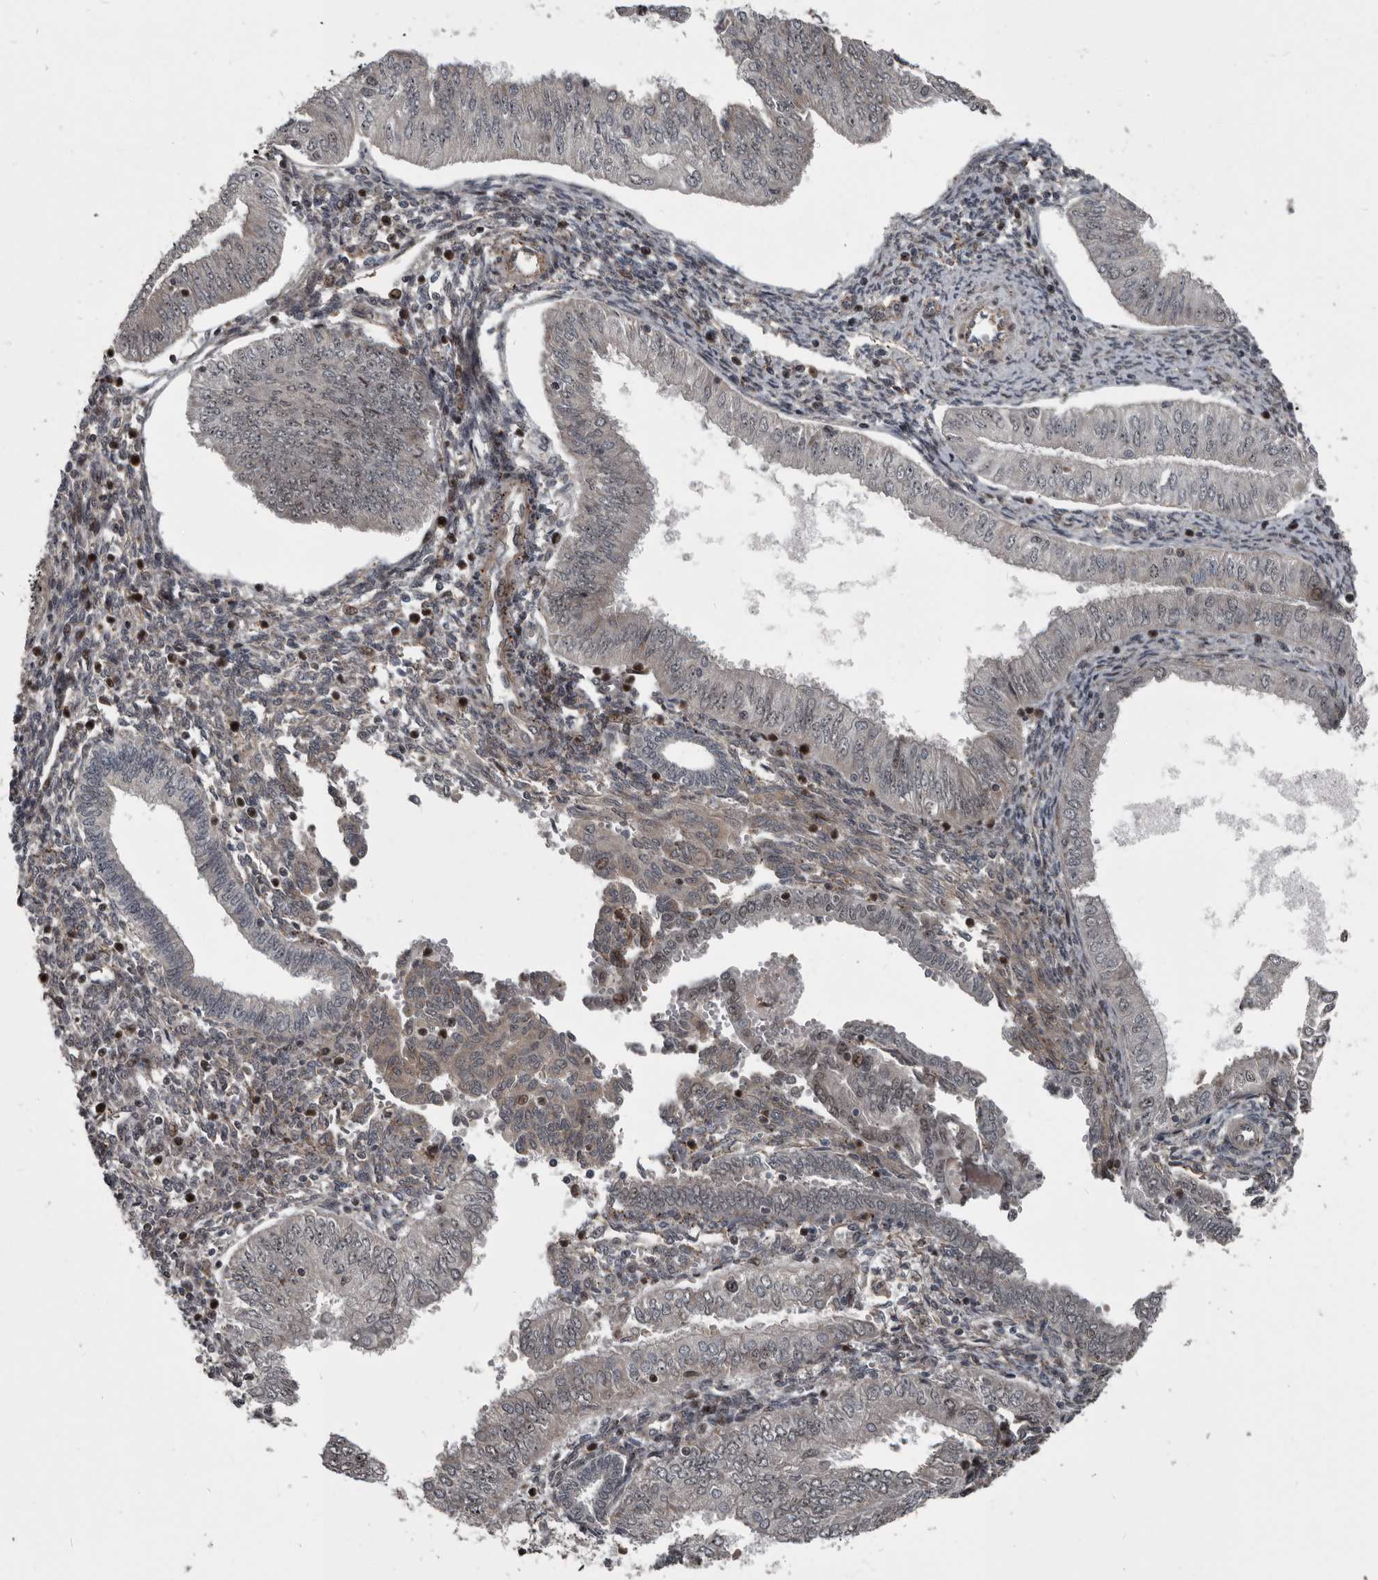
{"staining": {"intensity": "weak", "quantity": "<25%", "location": "cytoplasmic/membranous,nuclear"}, "tissue": "endometrial cancer", "cell_type": "Tumor cells", "image_type": "cancer", "snomed": [{"axis": "morphology", "description": "Normal tissue, NOS"}, {"axis": "morphology", "description": "Adenocarcinoma, NOS"}, {"axis": "topography", "description": "Endometrium"}], "caption": "This is an IHC photomicrograph of endometrial cancer (adenocarcinoma). There is no positivity in tumor cells.", "gene": "CHD1L", "patient": {"sex": "female", "age": 53}}